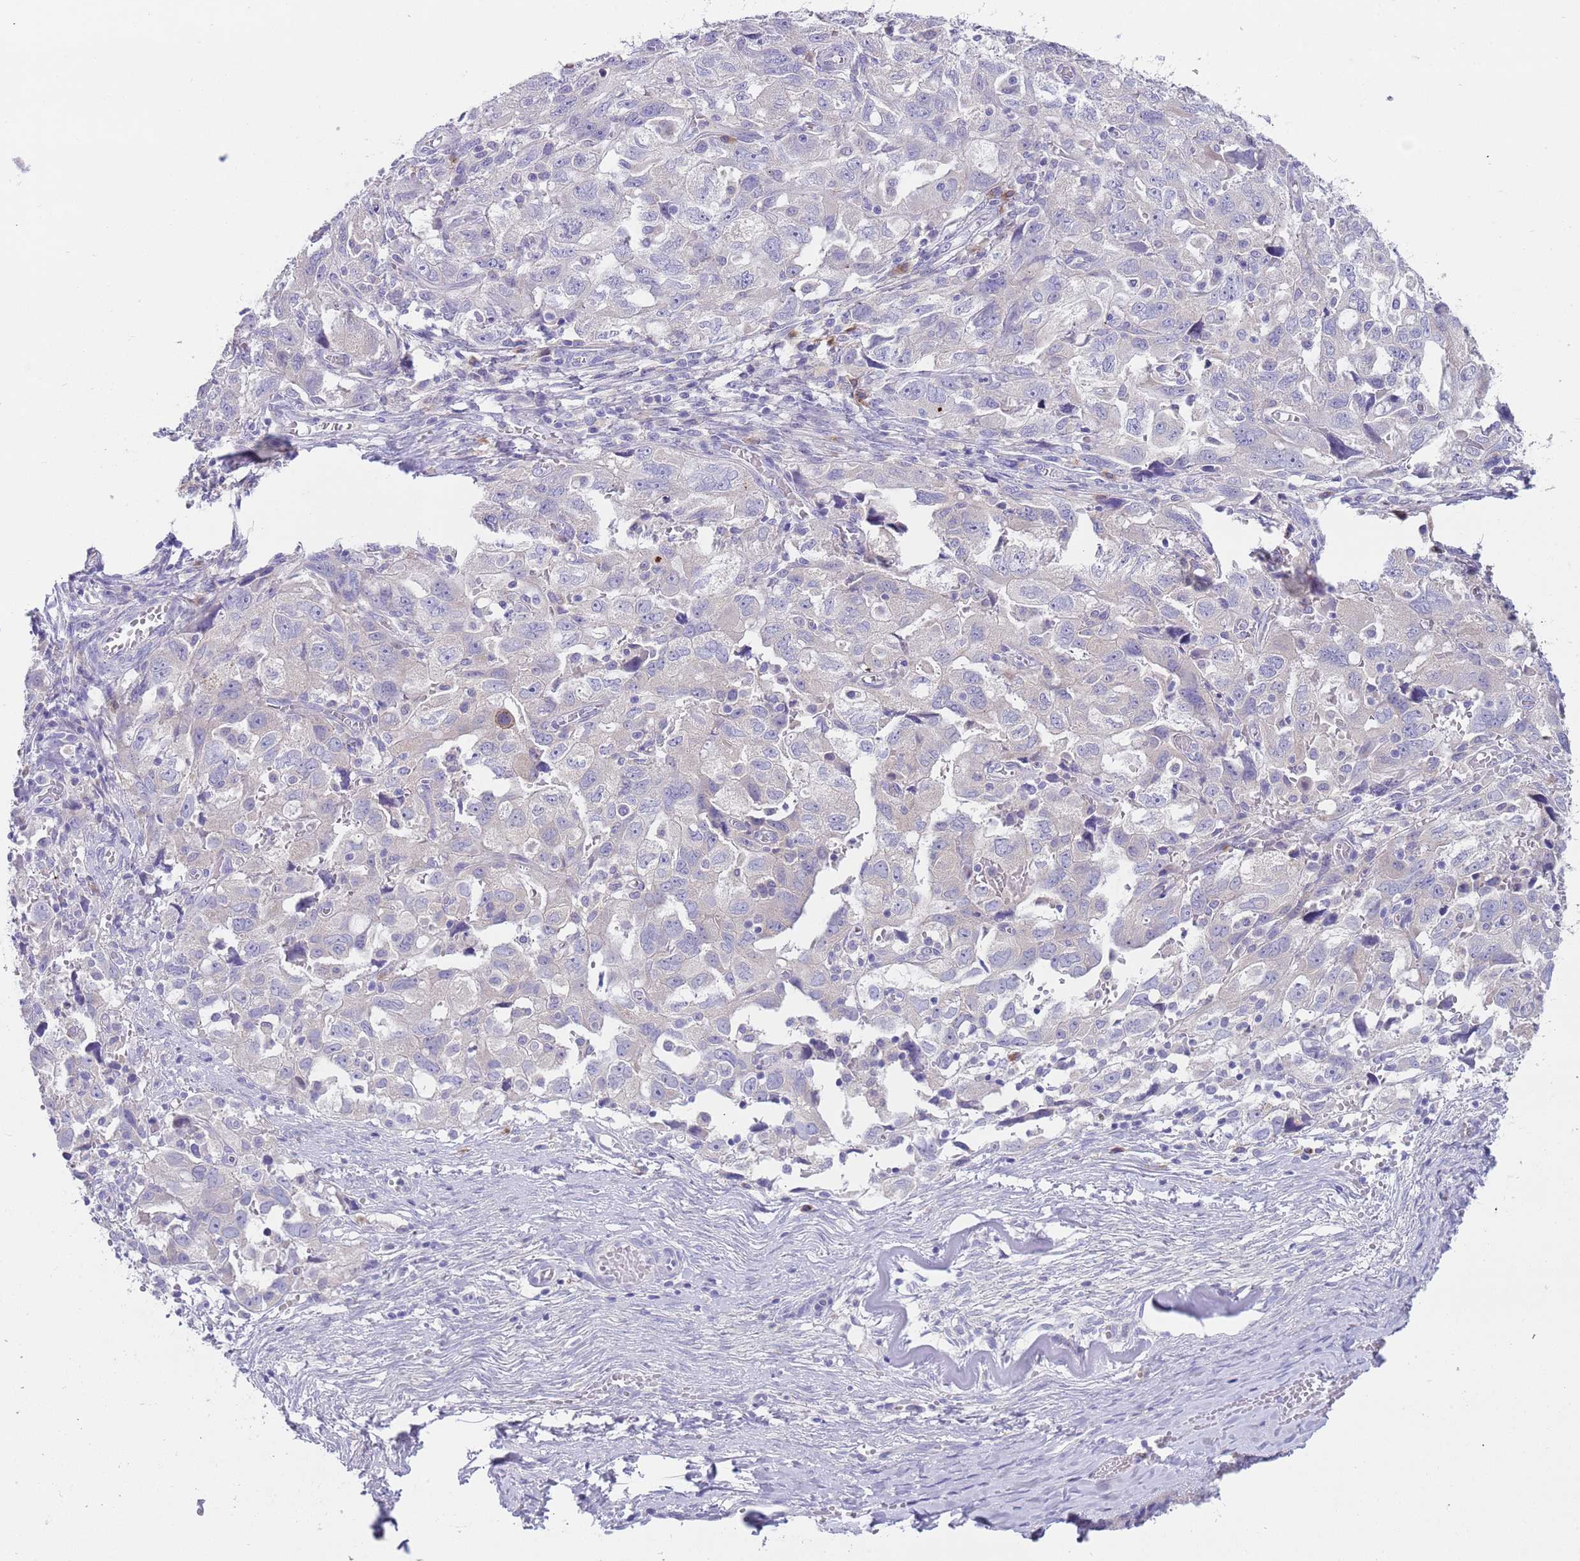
{"staining": {"intensity": "negative", "quantity": "none", "location": "none"}, "tissue": "ovarian cancer", "cell_type": "Tumor cells", "image_type": "cancer", "snomed": [{"axis": "morphology", "description": "Carcinoma, NOS"}, {"axis": "morphology", "description": "Cystadenocarcinoma, serous, NOS"}, {"axis": "topography", "description": "Ovary"}], "caption": "The image demonstrates no staining of tumor cells in ovarian cancer.", "gene": "TYW1", "patient": {"sex": "female", "age": 69}}